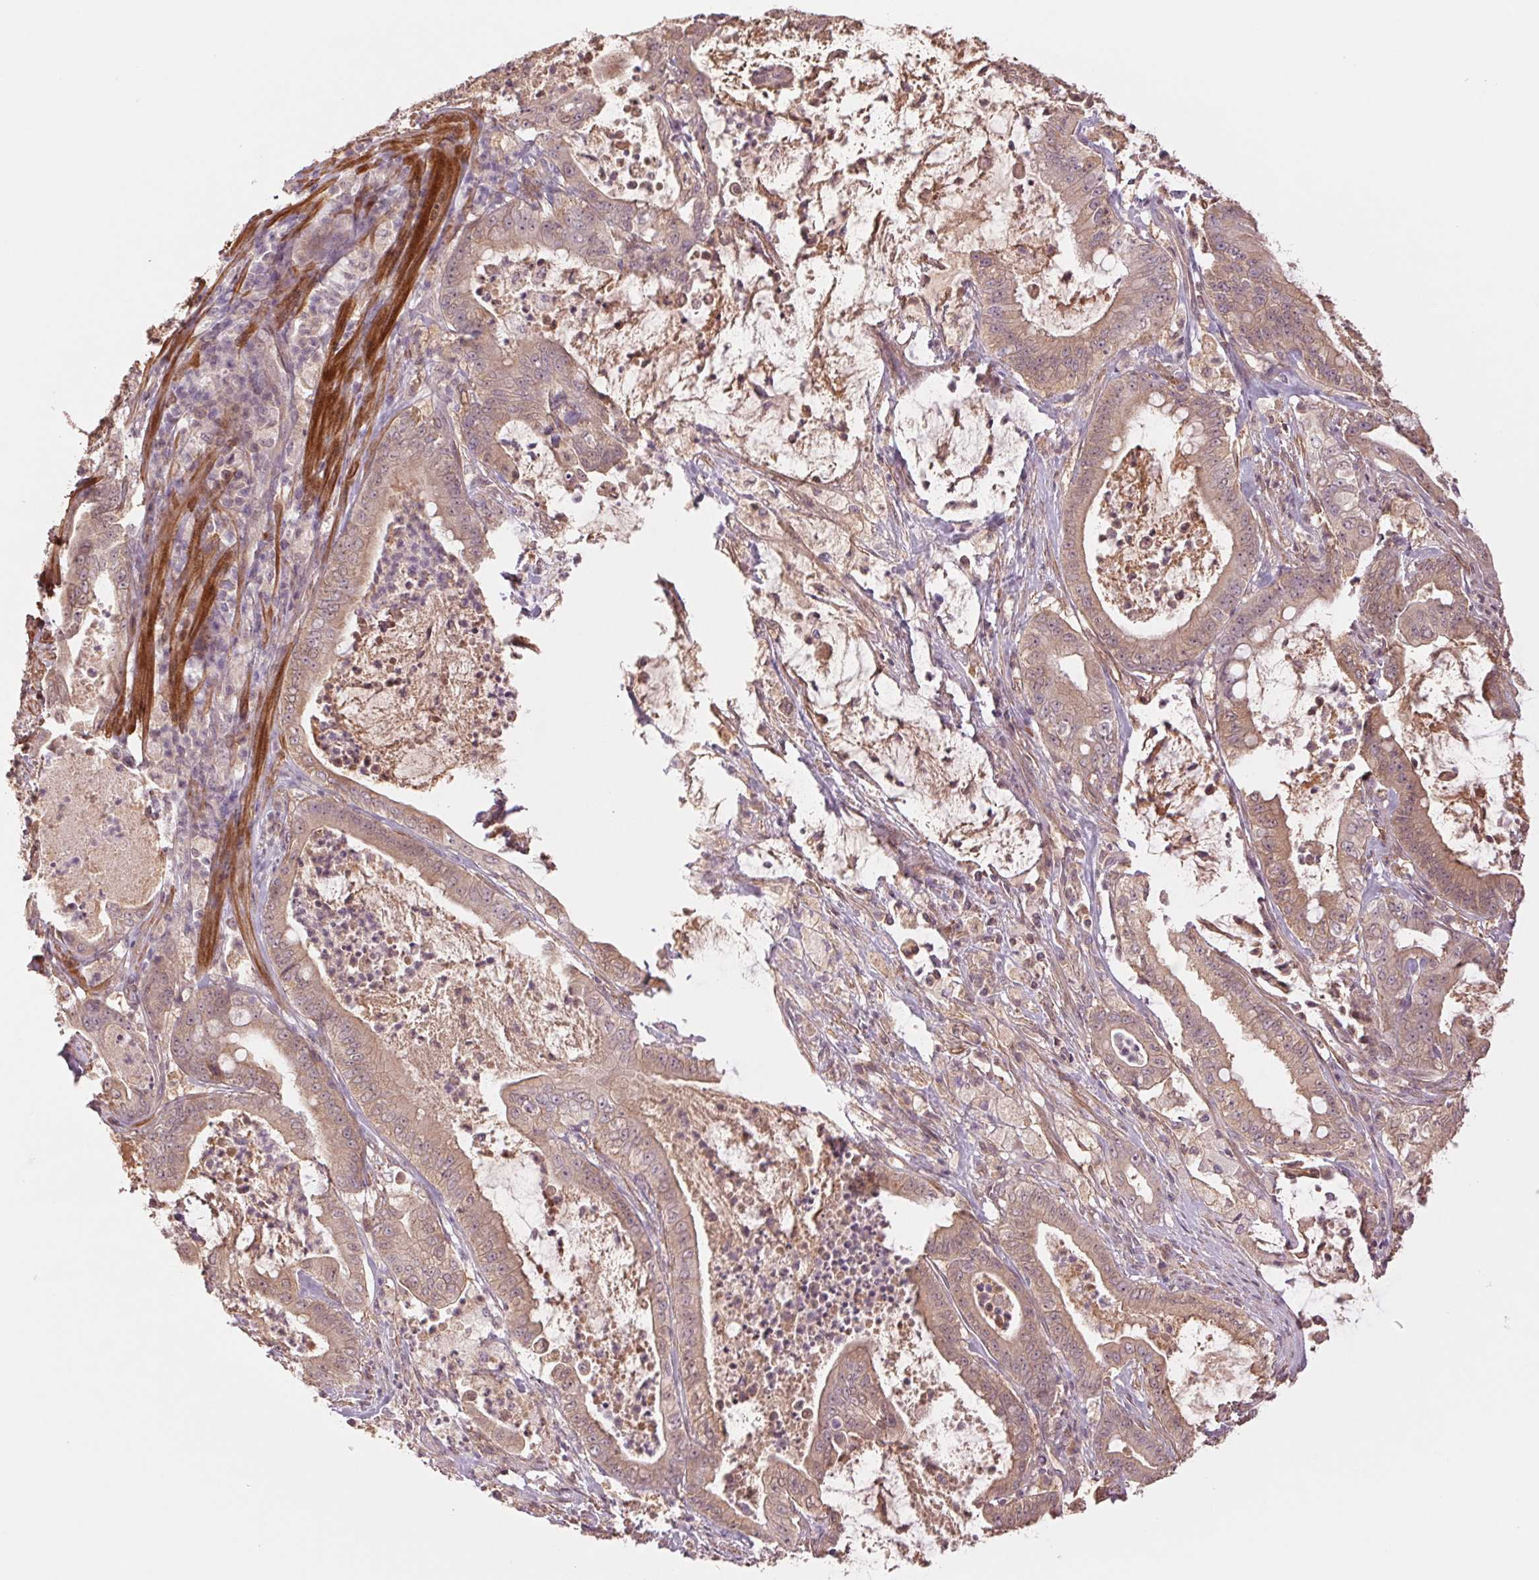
{"staining": {"intensity": "weak", "quantity": ">75%", "location": "cytoplasmic/membranous"}, "tissue": "pancreatic cancer", "cell_type": "Tumor cells", "image_type": "cancer", "snomed": [{"axis": "morphology", "description": "Adenocarcinoma, NOS"}, {"axis": "topography", "description": "Pancreas"}], "caption": "Human adenocarcinoma (pancreatic) stained with a protein marker reveals weak staining in tumor cells.", "gene": "PPIA", "patient": {"sex": "male", "age": 71}}